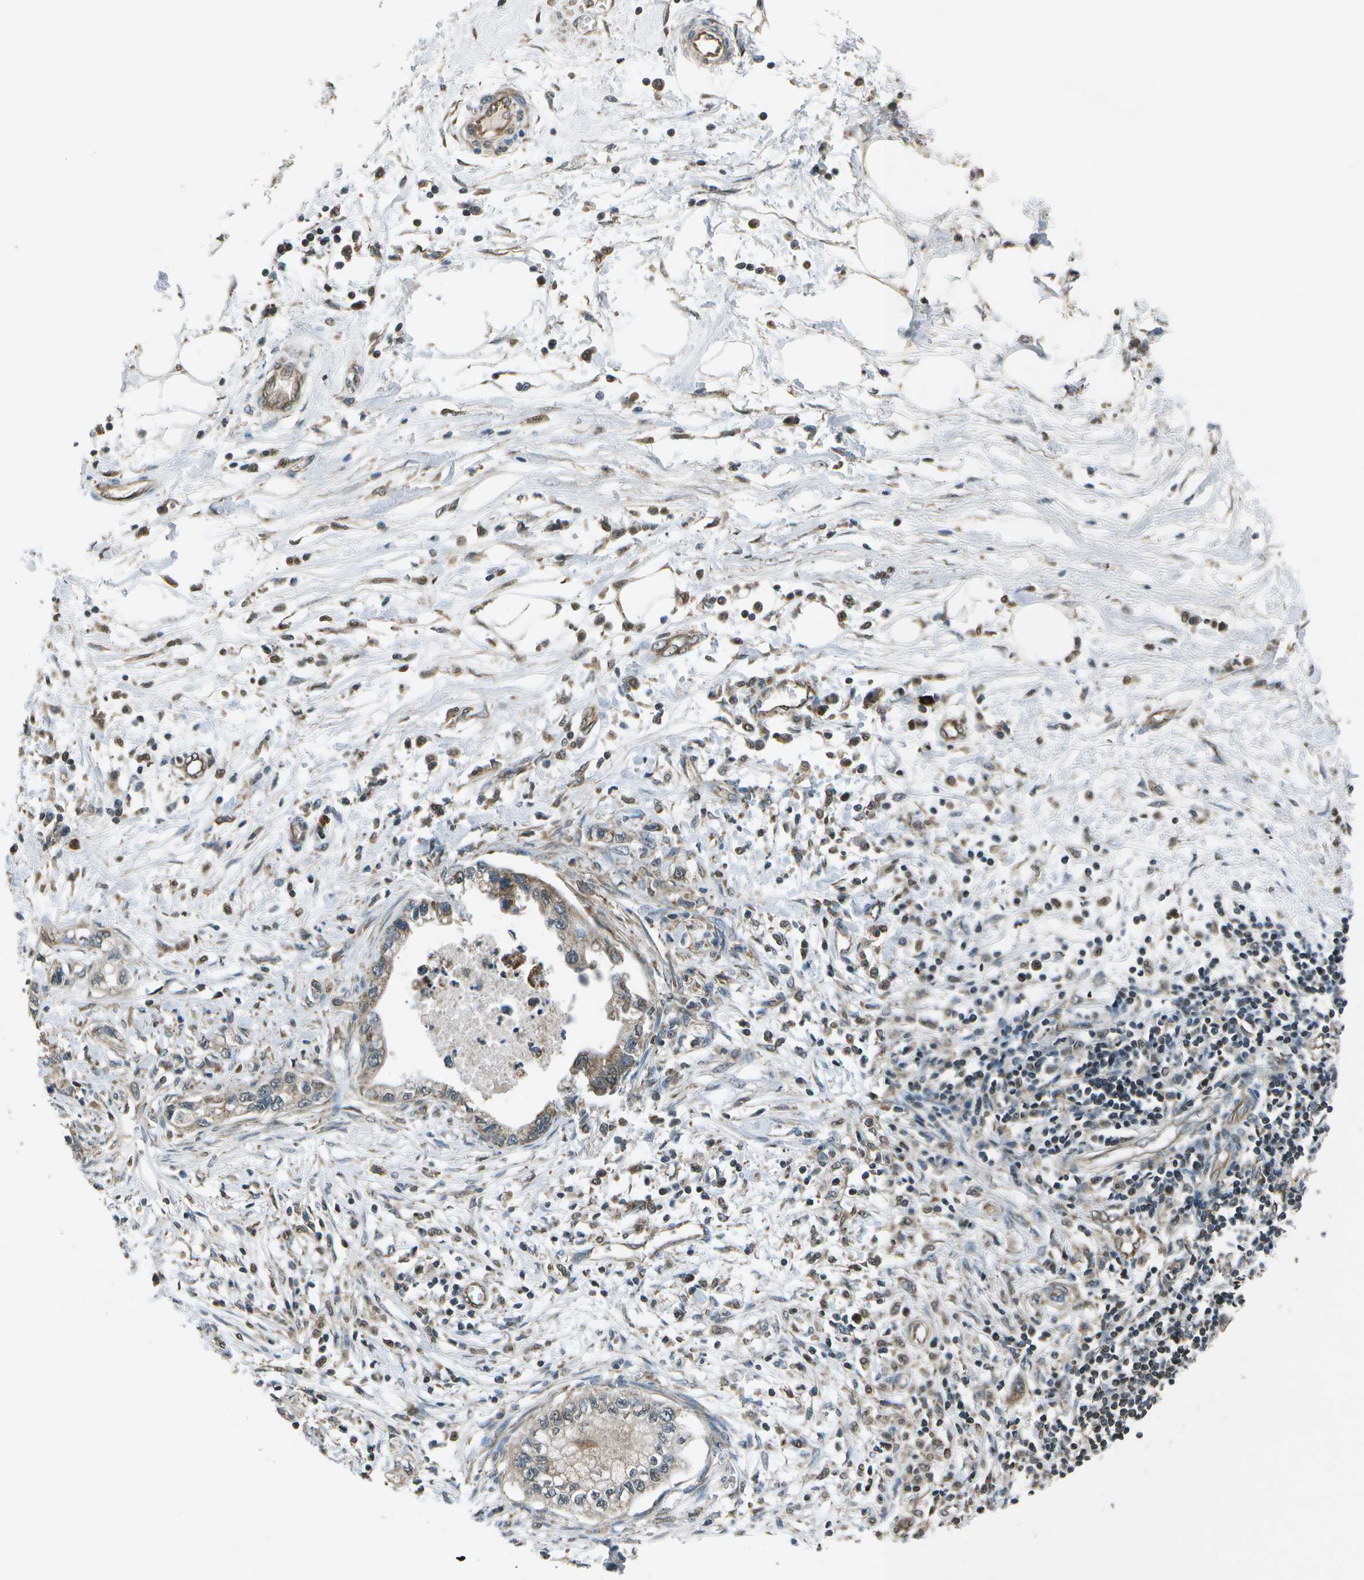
{"staining": {"intensity": "moderate", "quantity": "25%-75%", "location": "cytoplasmic/membranous"}, "tissue": "pancreatic cancer", "cell_type": "Tumor cells", "image_type": "cancer", "snomed": [{"axis": "morphology", "description": "Adenocarcinoma, NOS"}, {"axis": "topography", "description": "Pancreas"}], "caption": "Immunohistochemical staining of pancreatic adenocarcinoma displays medium levels of moderate cytoplasmic/membranous protein positivity in approximately 25%-75% of tumor cells.", "gene": "EIF2AK1", "patient": {"sex": "male", "age": 56}}